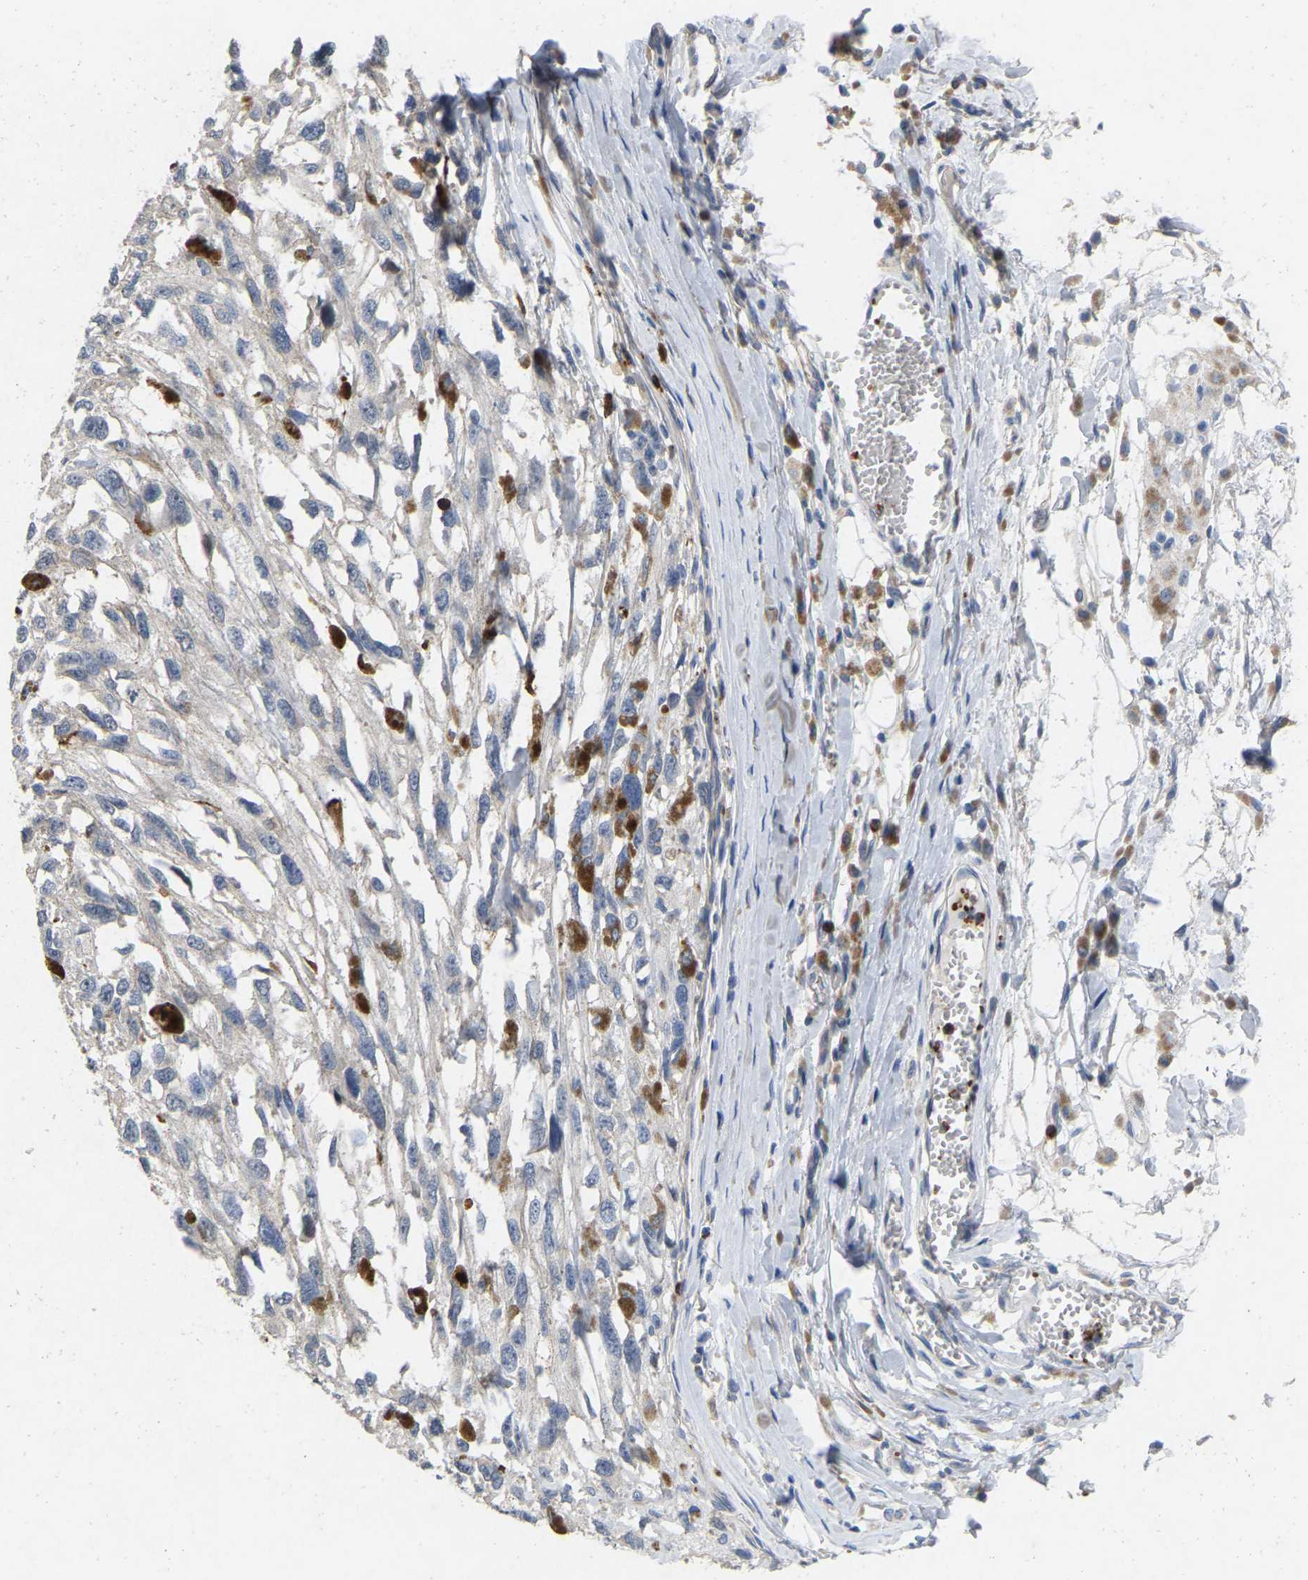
{"staining": {"intensity": "negative", "quantity": "none", "location": "none"}, "tissue": "melanoma", "cell_type": "Tumor cells", "image_type": "cancer", "snomed": [{"axis": "morphology", "description": "Malignant melanoma, Metastatic site"}, {"axis": "topography", "description": "Lymph node"}], "caption": "Malignant melanoma (metastatic site) was stained to show a protein in brown. There is no significant positivity in tumor cells.", "gene": "RHEB", "patient": {"sex": "male", "age": 59}}